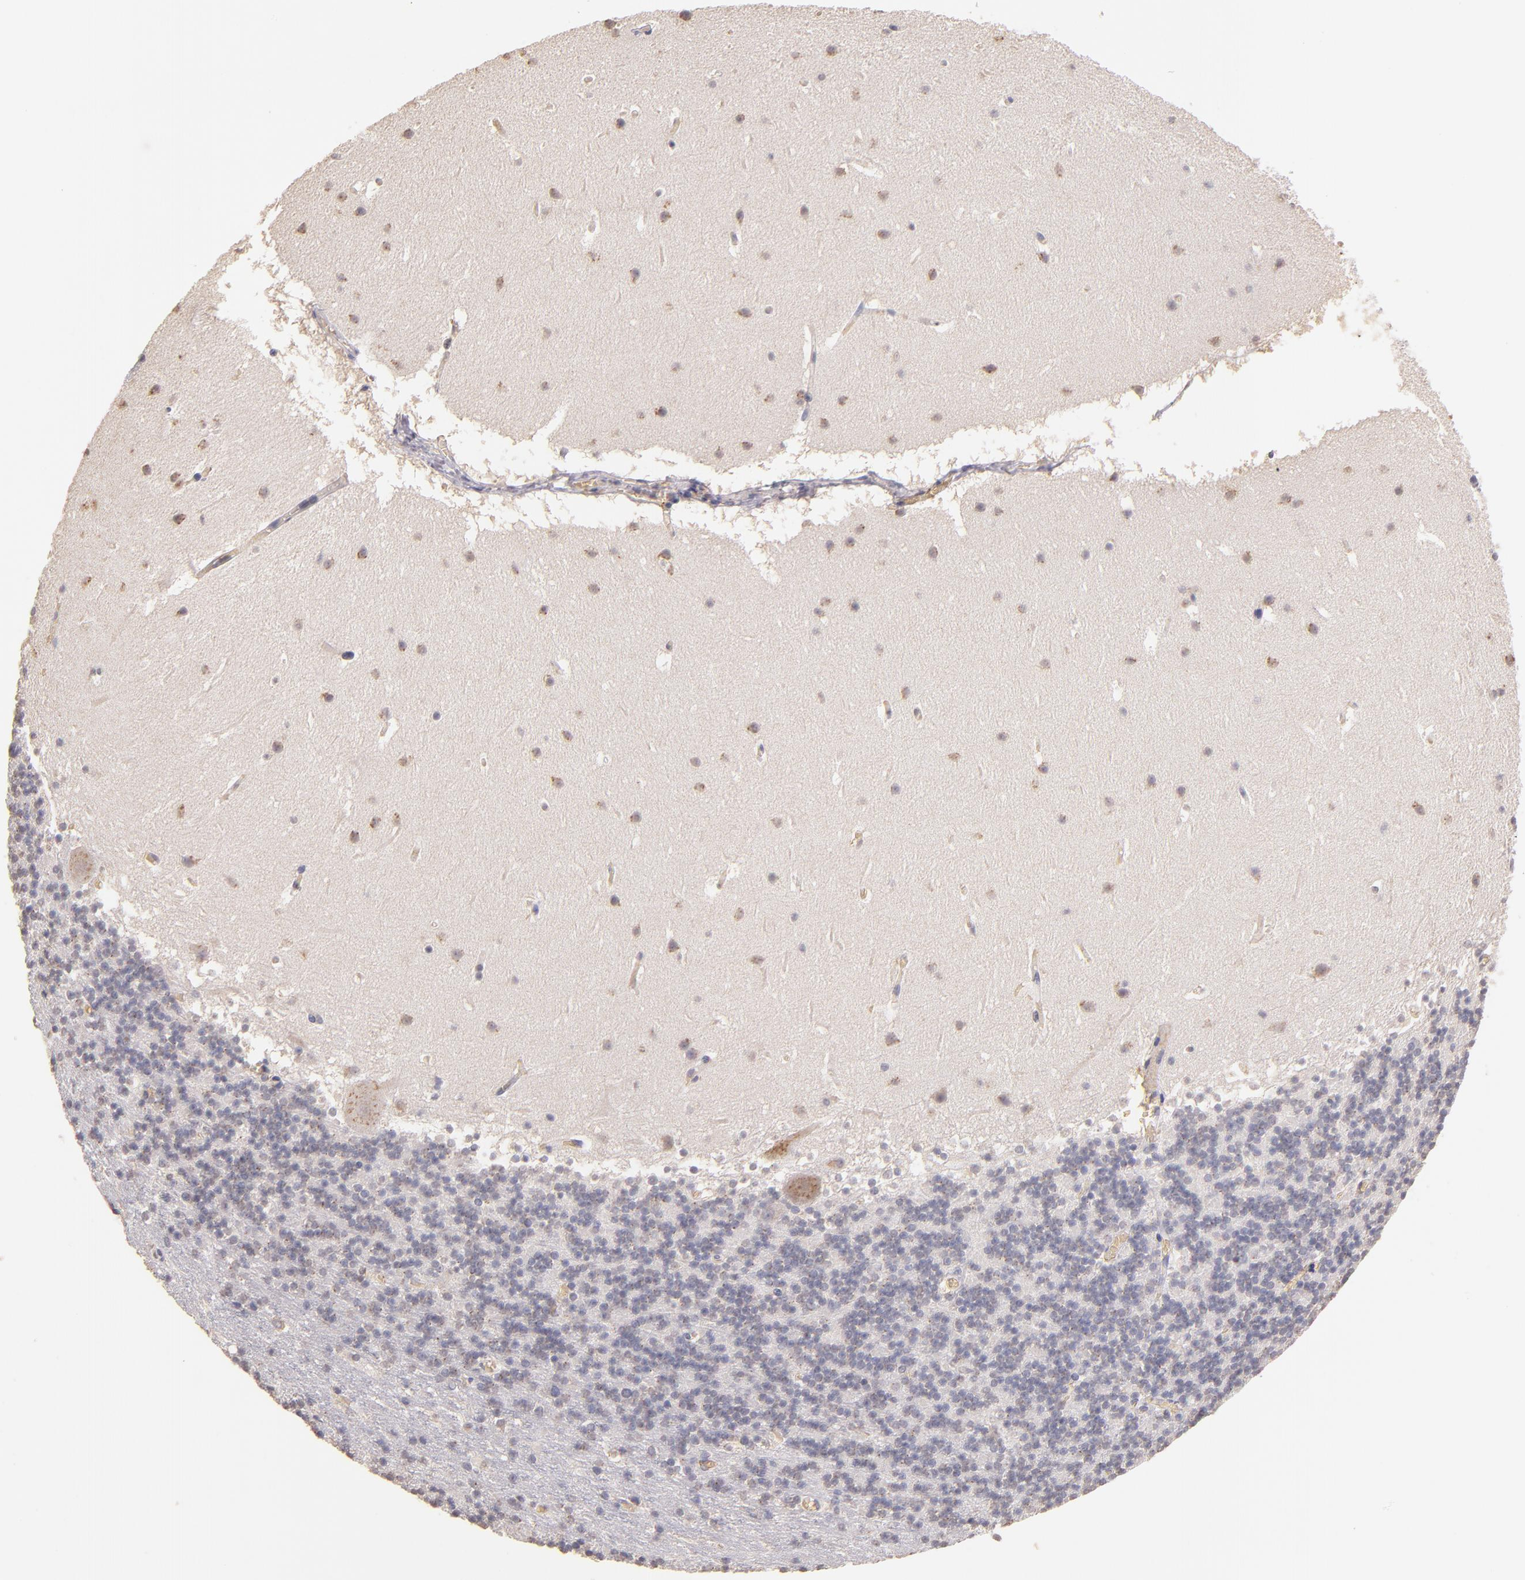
{"staining": {"intensity": "negative", "quantity": "none", "location": "none"}, "tissue": "cerebellum", "cell_type": "Cells in granular layer", "image_type": "normal", "snomed": [{"axis": "morphology", "description": "Normal tissue, NOS"}, {"axis": "topography", "description": "Cerebellum"}], "caption": "High power microscopy micrograph of an immunohistochemistry (IHC) image of benign cerebellum, revealing no significant expression in cells in granular layer.", "gene": "SERPINC1", "patient": {"sex": "male", "age": 45}}